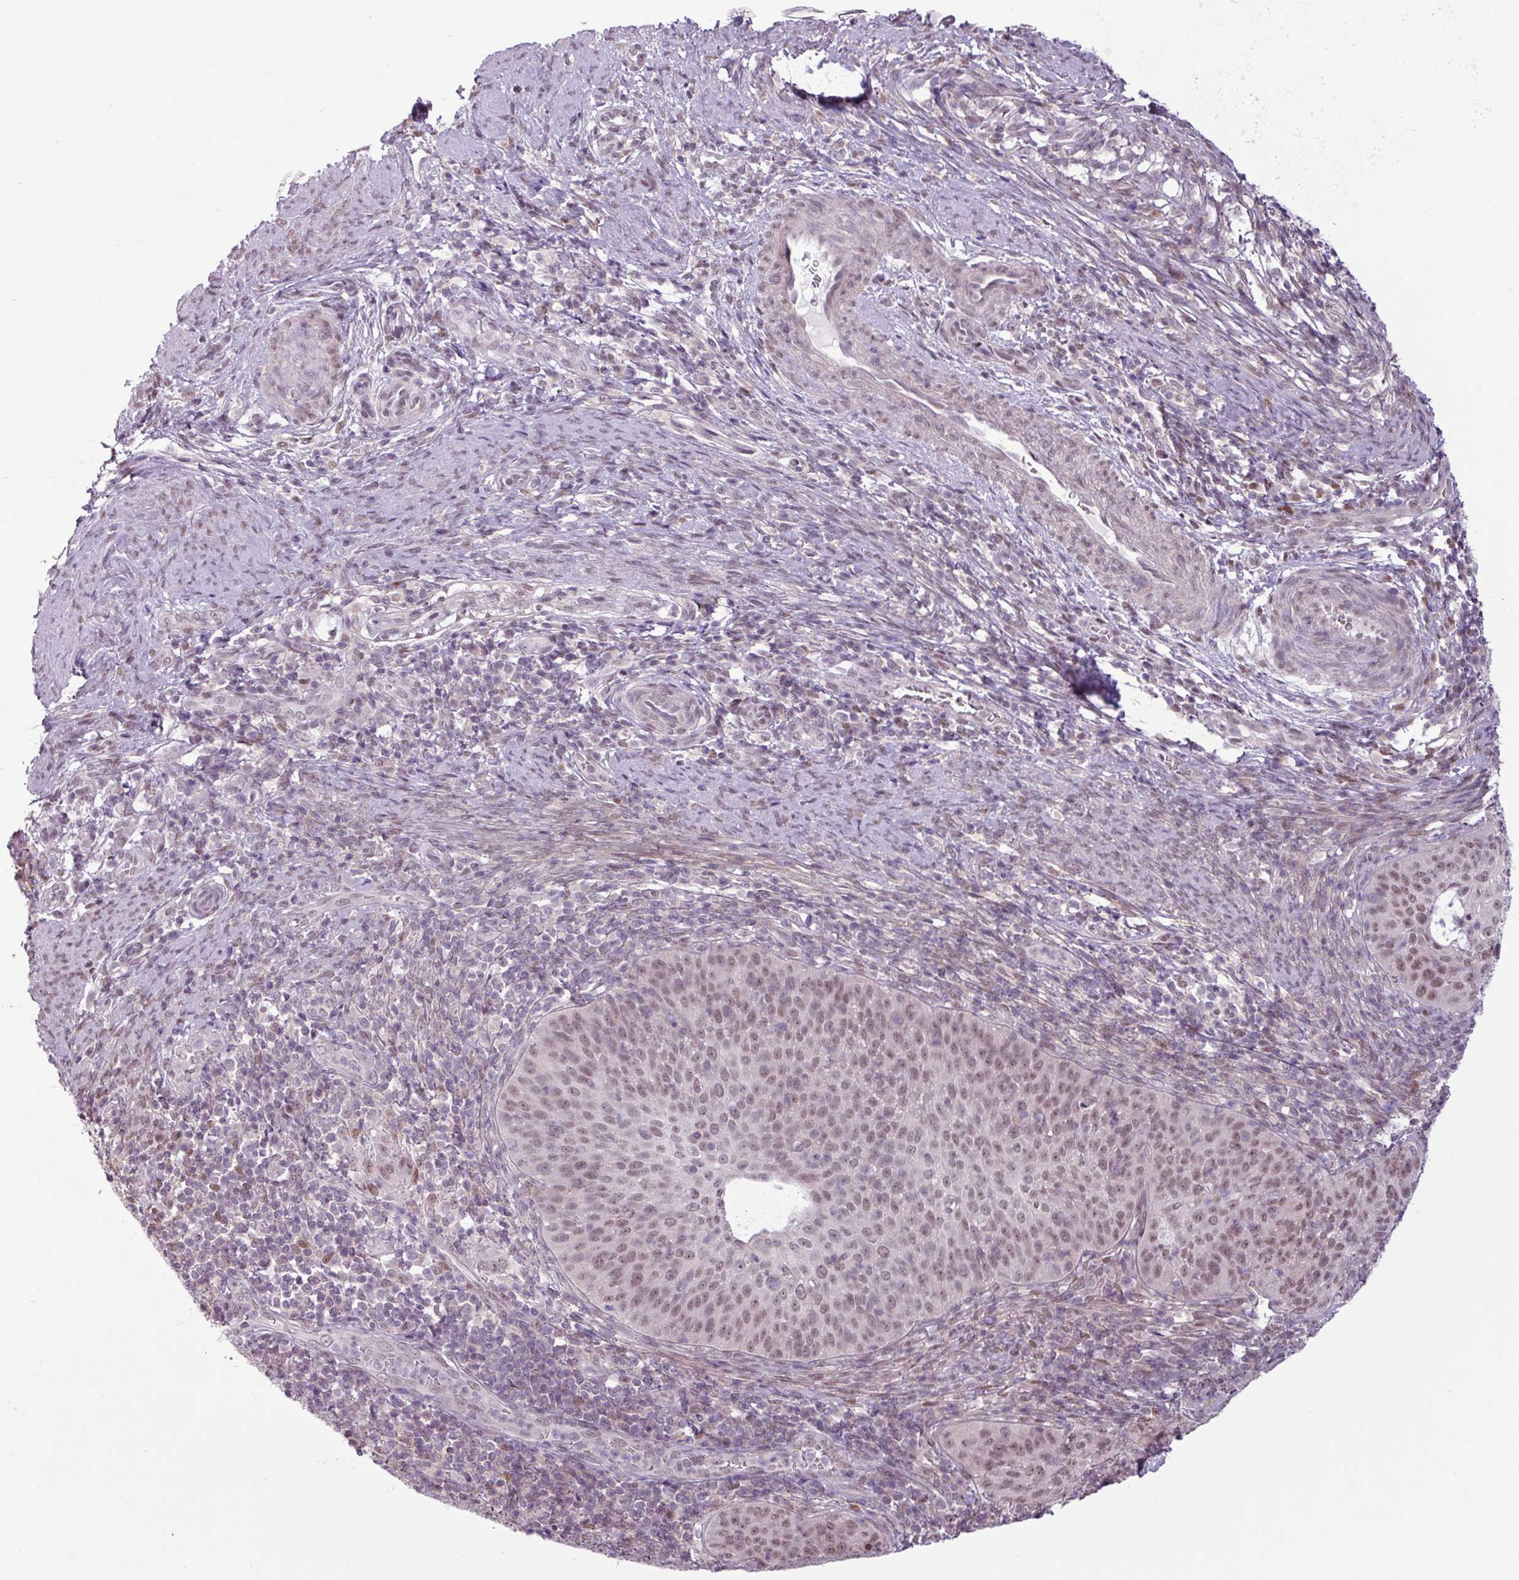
{"staining": {"intensity": "weak", "quantity": "25%-75%", "location": "nuclear"}, "tissue": "cervical cancer", "cell_type": "Tumor cells", "image_type": "cancer", "snomed": [{"axis": "morphology", "description": "Squamous cell carcinoma, NOS"}, {"axis": "topography", "description": "Cervix"}], "caption": "Protein analysis of squamous cell carcinoma (cervical) tissue exhibits weak nuclear staining in approximately 25%-75% of tumor cells.", "gene": "NOTCH2", "patient": {"sex": "female", "age": 30}}